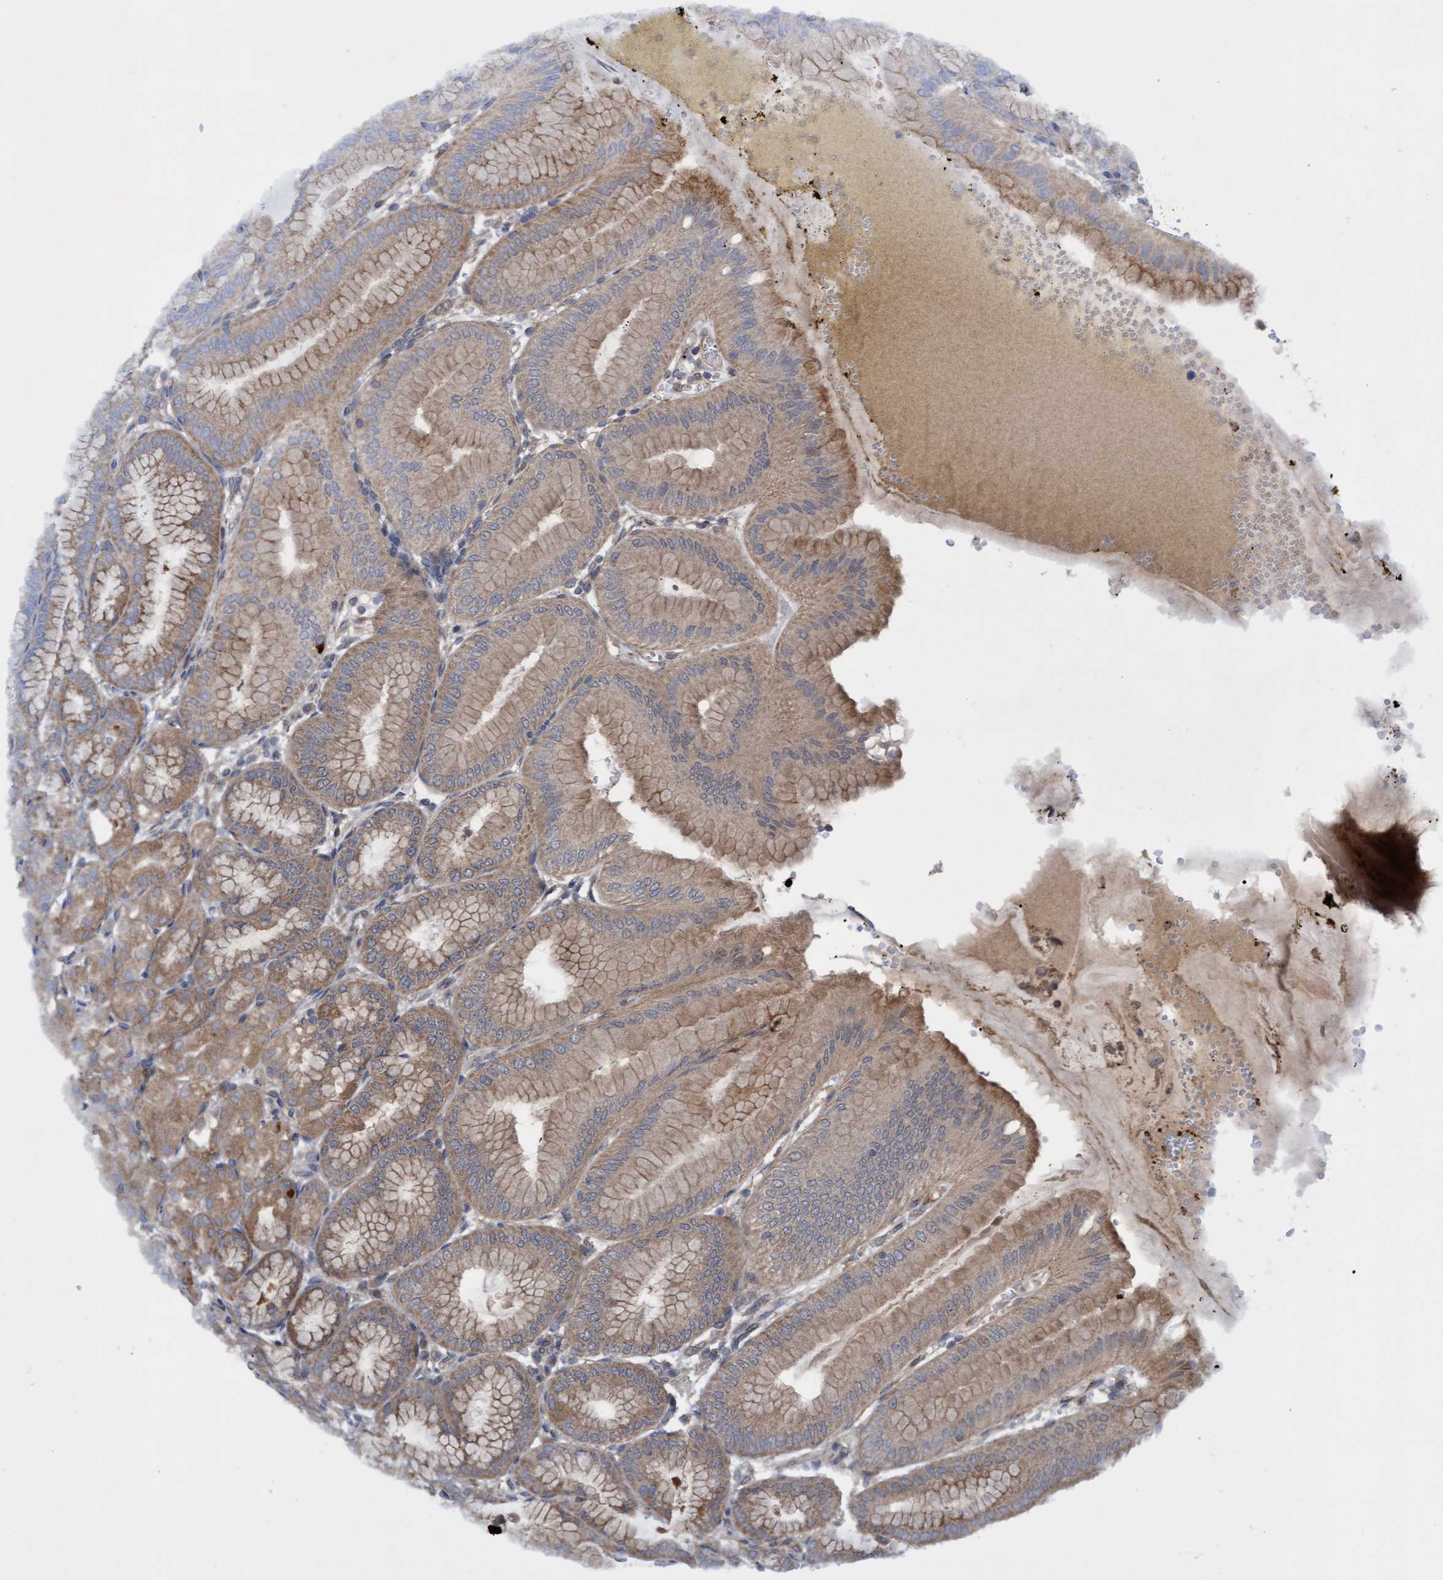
{"staining": {"intensity": "weak", "quantity": ">75%", "location": "cytoplasmic/membranous,nuclear"}, "tissue": "stomach", "cell_type": "Glandular cells", "image_type": "normal", "snomed": [{"axis": "morphology", "description": "Normal tissue, NOS"}, {"axis": "topography", "description": "Stomach, lower"}], "caption": "Brown immunohistochemical staining in unremarkable stomach displays weak cytoplasmic/membranous,nuclear positivity in about >75% of glandular cells.", "gene": "ITFG1", "patient": {"sex": "male", "age": 71}}